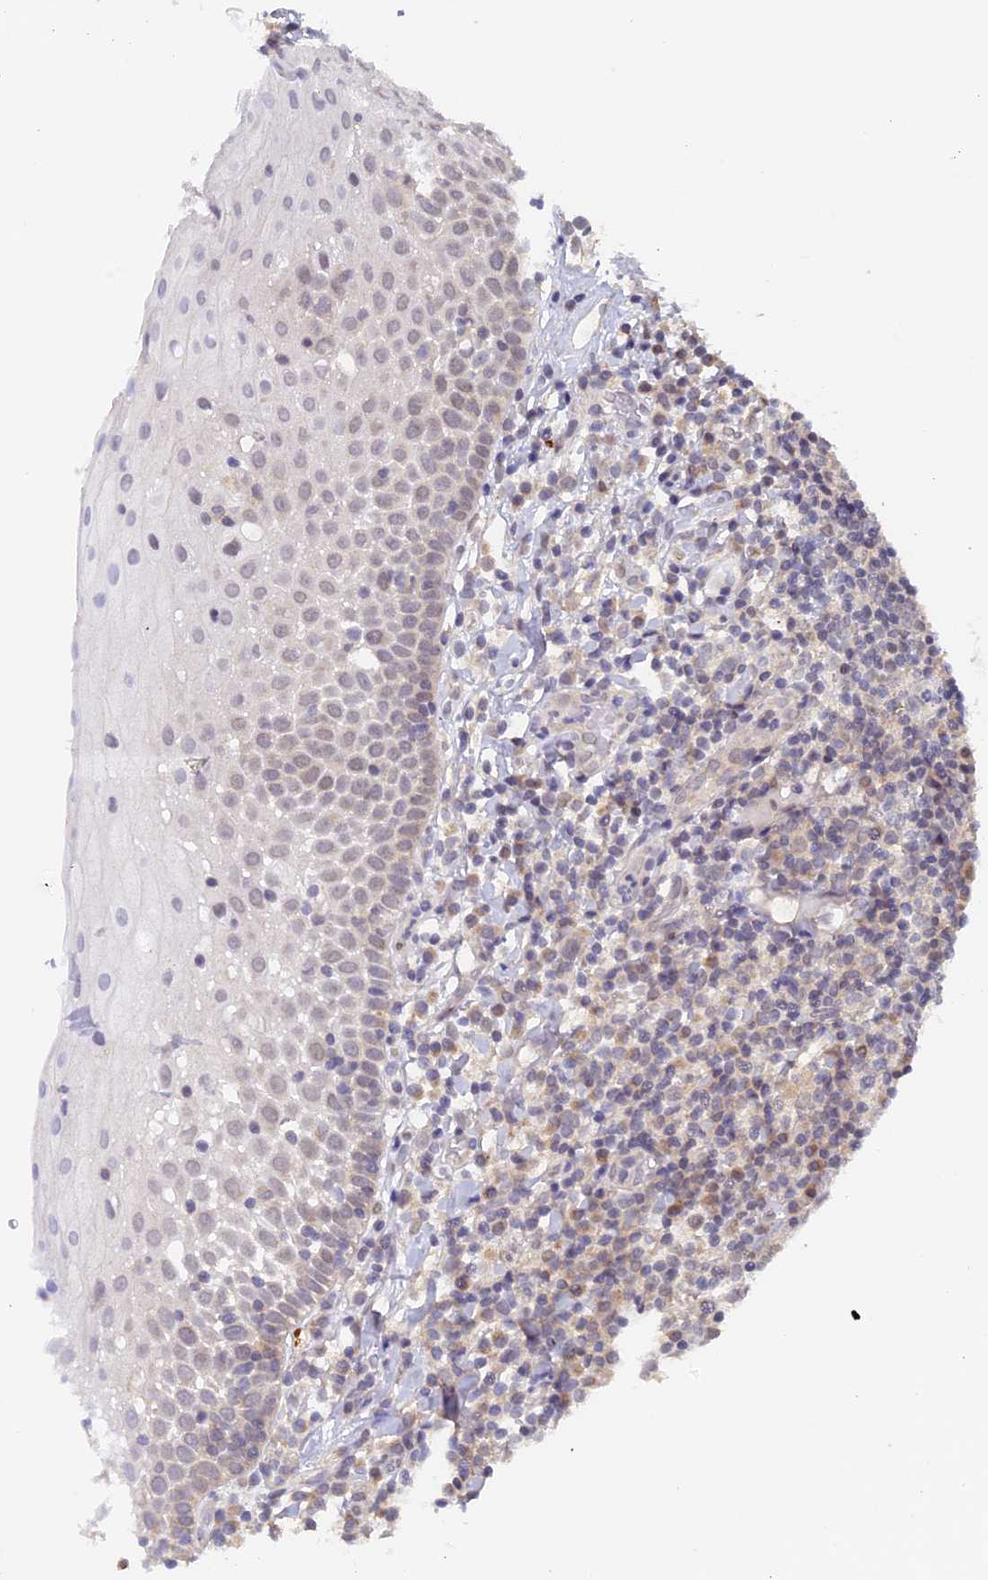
{"staining": {"intensity": "negative", "quantity": "none", "location": "none"}, "tissue": "oral mucosa", "cell_type": "Squamous epithelial cells", "image_type": "normal", "snomed": [{"axis": "morphology", "description": "Normal tissue, NOS"}, {"axis": "topography", "description": "Oral tissue"}], "caption": "IHC of normal human oral mucosa displays no expression in squamous epithelial cells.", "gene": "MYBL2", "patient": {"sex": "female", "age": 69}}